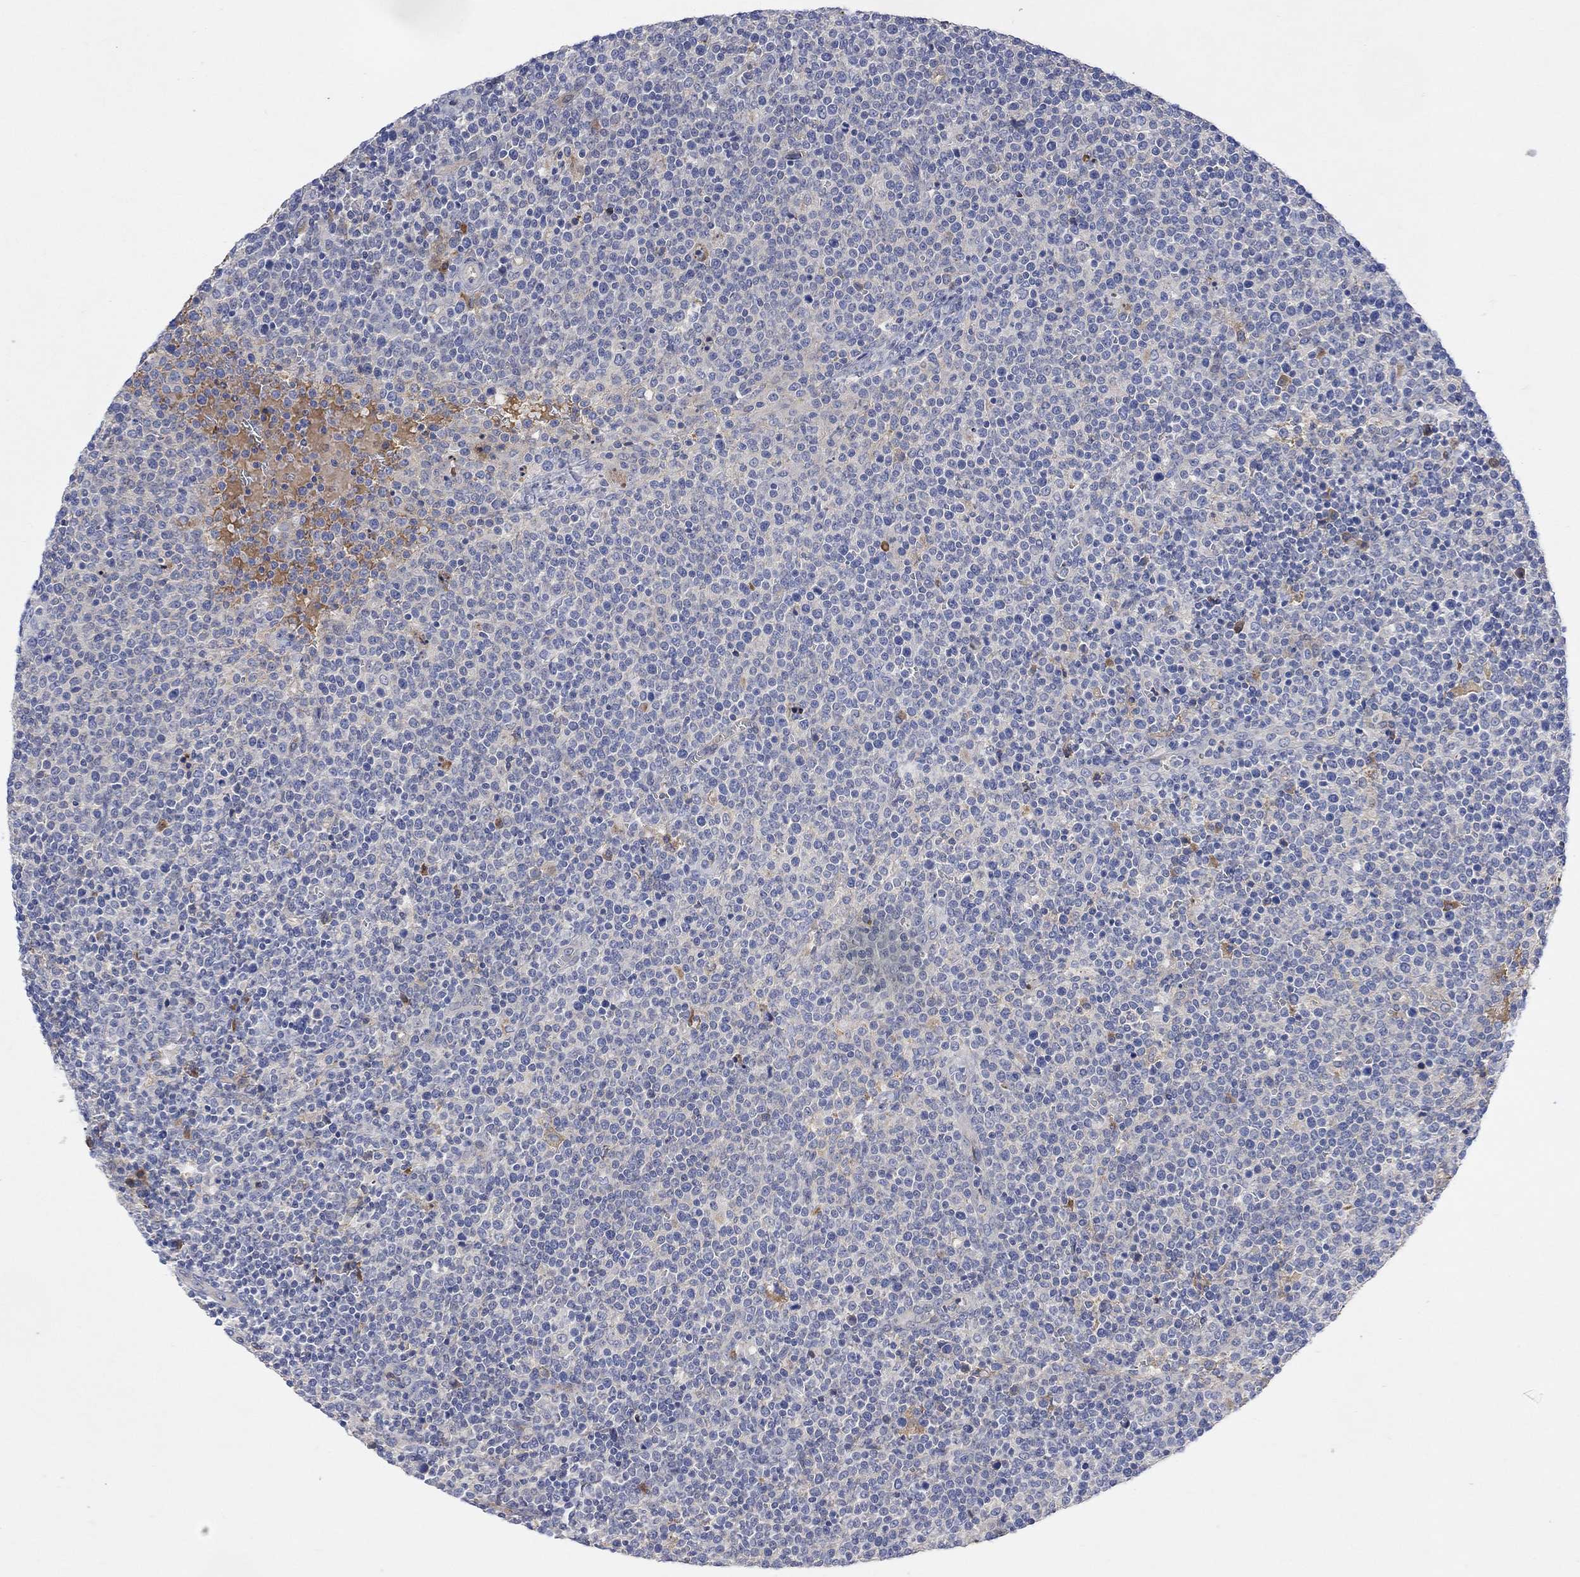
{"staining": {"intensity": "negative", "quantity": "none", "location": "none"}, "tissue": "lymphoma", "cell_type": "Tumor cells", "image_type": "cancer", "snomed": [{"axis": "morphology", "description": "Malignant lymphoma, non-Hodgkin's type, High grade"}, {"axis": "topography", "description": "Lymph node"}], "caption": "An immunohistochemistry (IHC) histopathology image of lymphoma is shown. There is no staining in tumor cells of lymphoma.", "gene": "MSTN", "patient": {"sex": "male", "age": 61}}